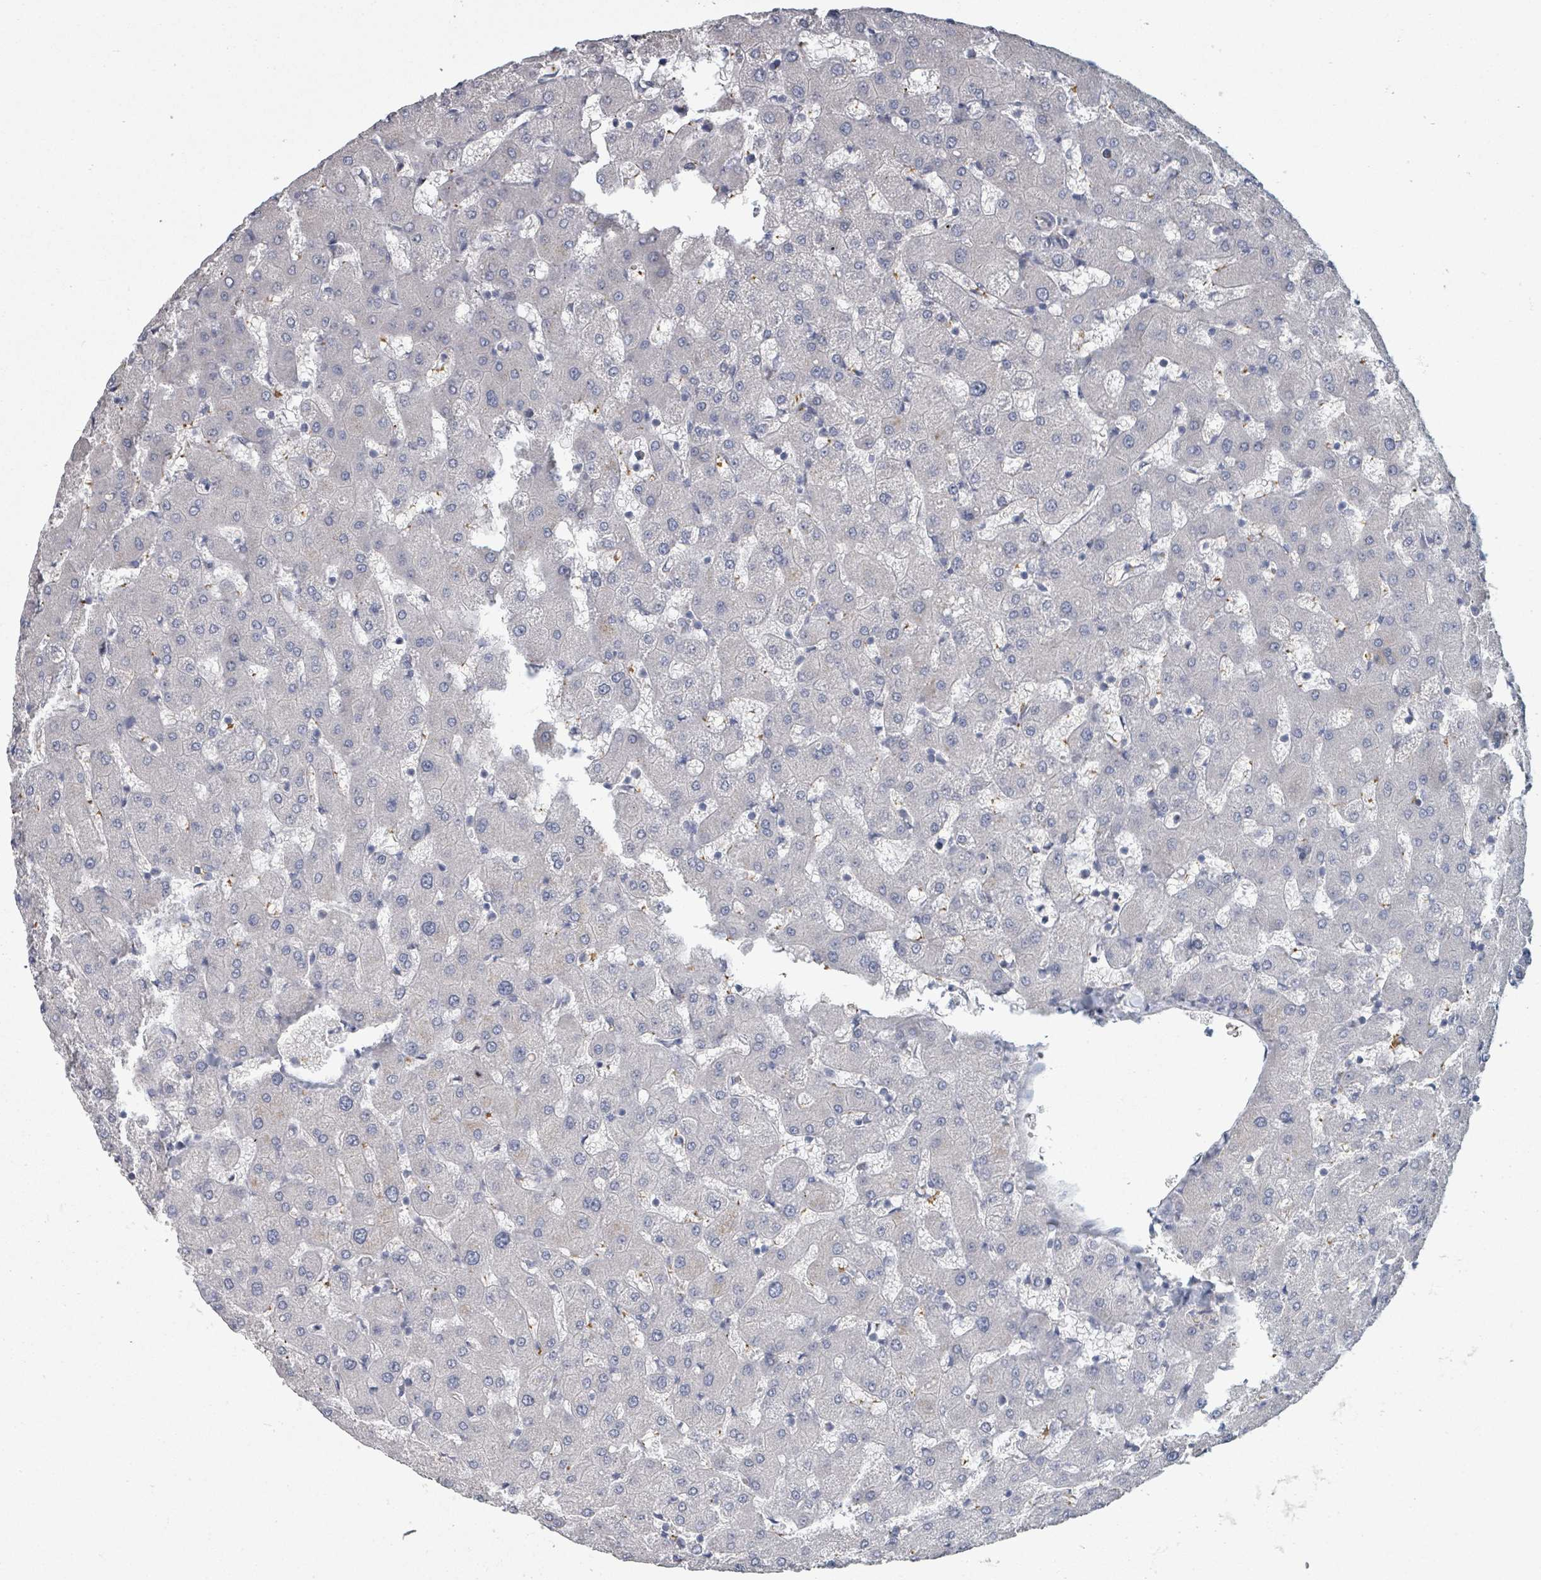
{"staining": {"intensity": "negative", "quantity": "none", "location": "none"}, "tissue": "liver", "cell_type": "Cholangiocytes", "image_type": "normal", "snomed": [{"axis": "morphology", "description": "Normal tissue, NOS"}, {"axis": "topography", "description": "Liver"}], "caption": "Cholangiocytes show no significant staining in normal liver. (Stains: DAB (3,3'-diaminobenzidine) immunohistochemistry with hematoxylin counter stain, Microscopy: brightfield microscopy at high magnification).", "gene": "PLAUR", "patient": {"sex": "female", "age": 63}}